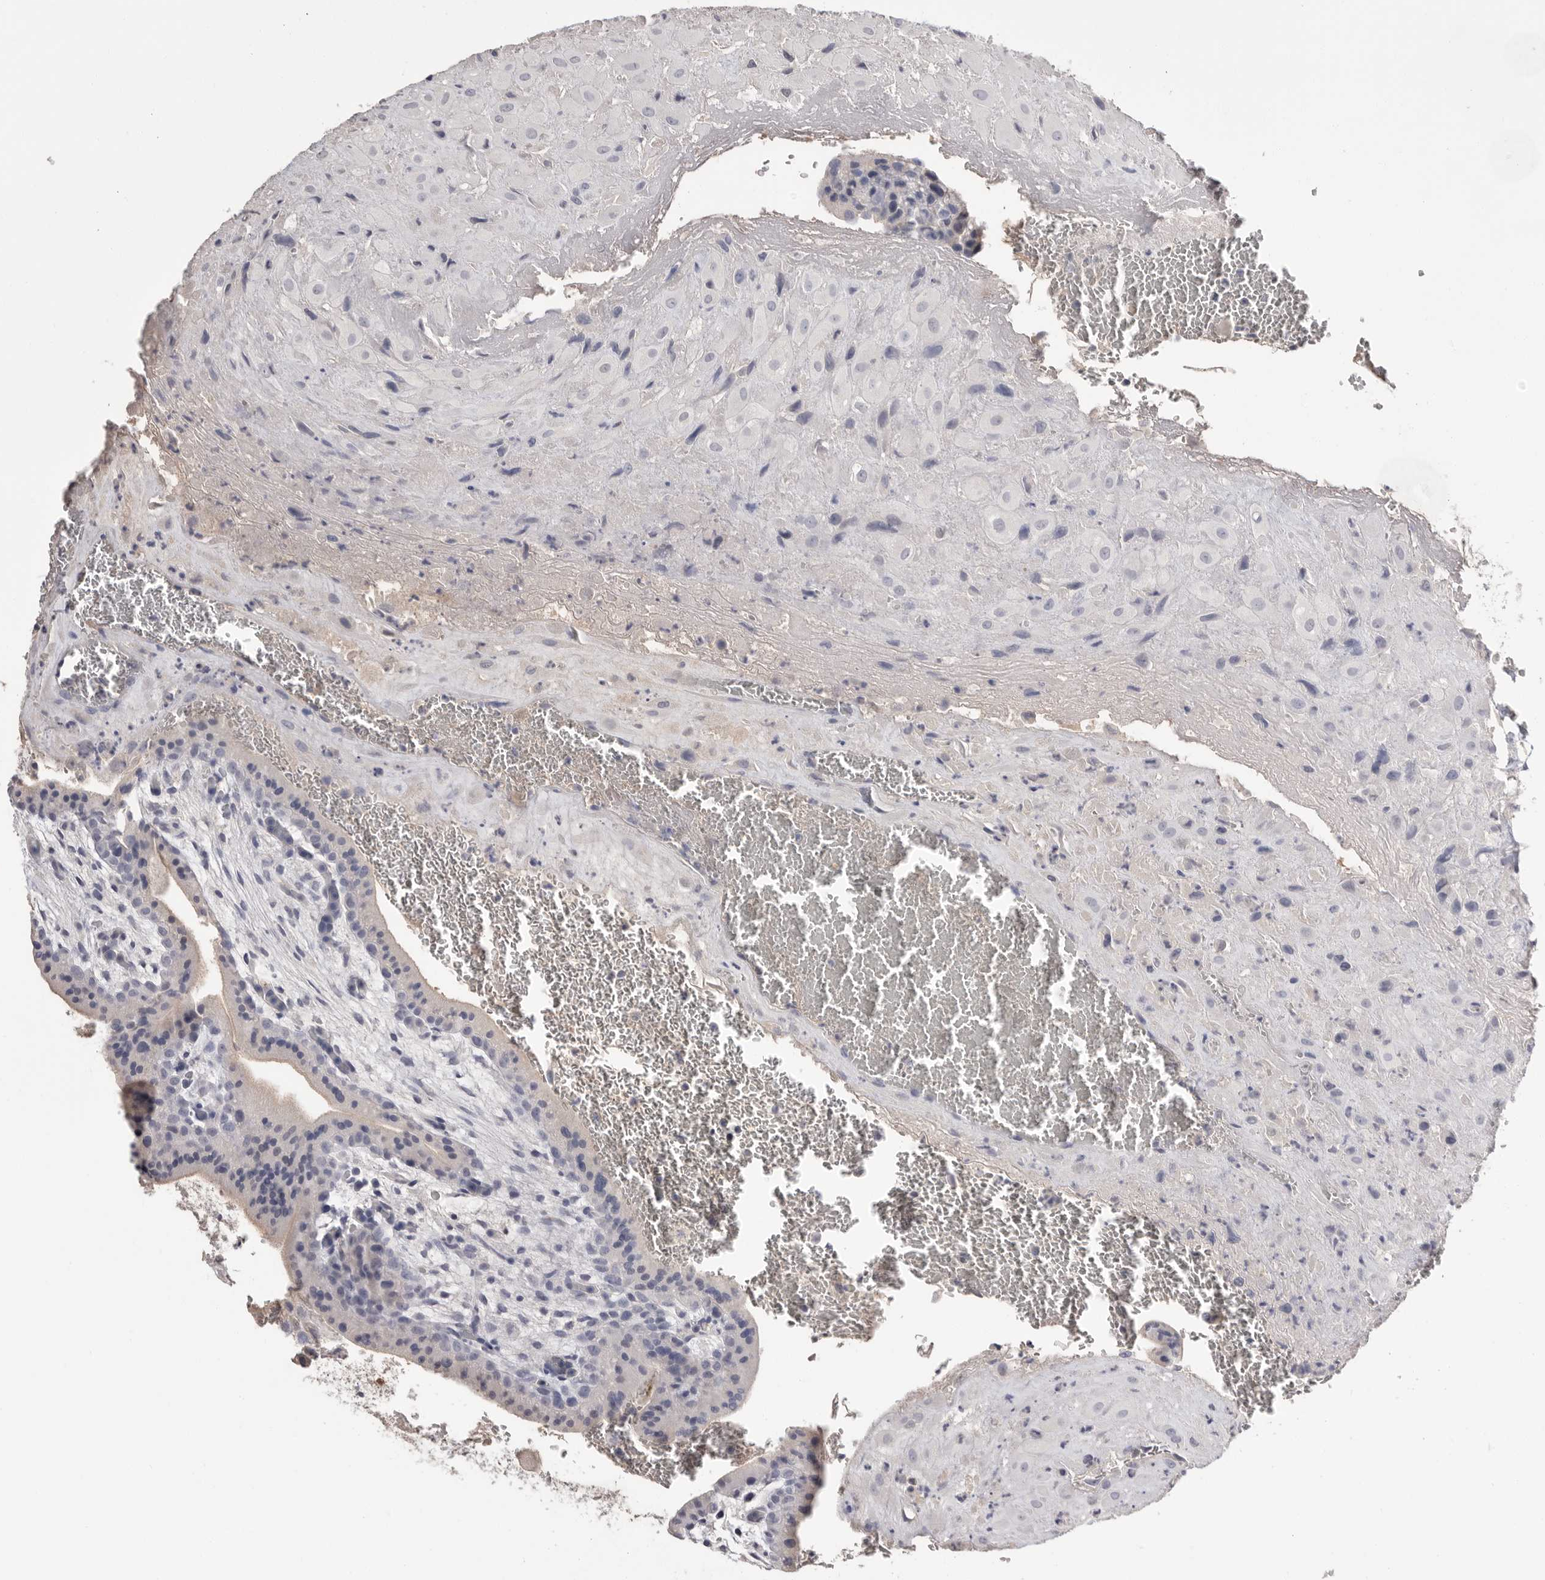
{"staining": {"intensity": "negative", "quantity": "none", "location": "none"}, "tissue": "placenta", "cell_type": "Decidual cells", "image_type": "normal", "snomed": [{"axis": "morphology", "description": "Normal tissue, NOS"}, {"axis": "topography", "description": "Placenta"}], "caption": "A photomicrograph of placenta stained for a protein reveals no brown staining in decidual cells. Nuclei are stained in blue.", "gene": "APOA2", "patient": {"sex": "female", "age": 35}}